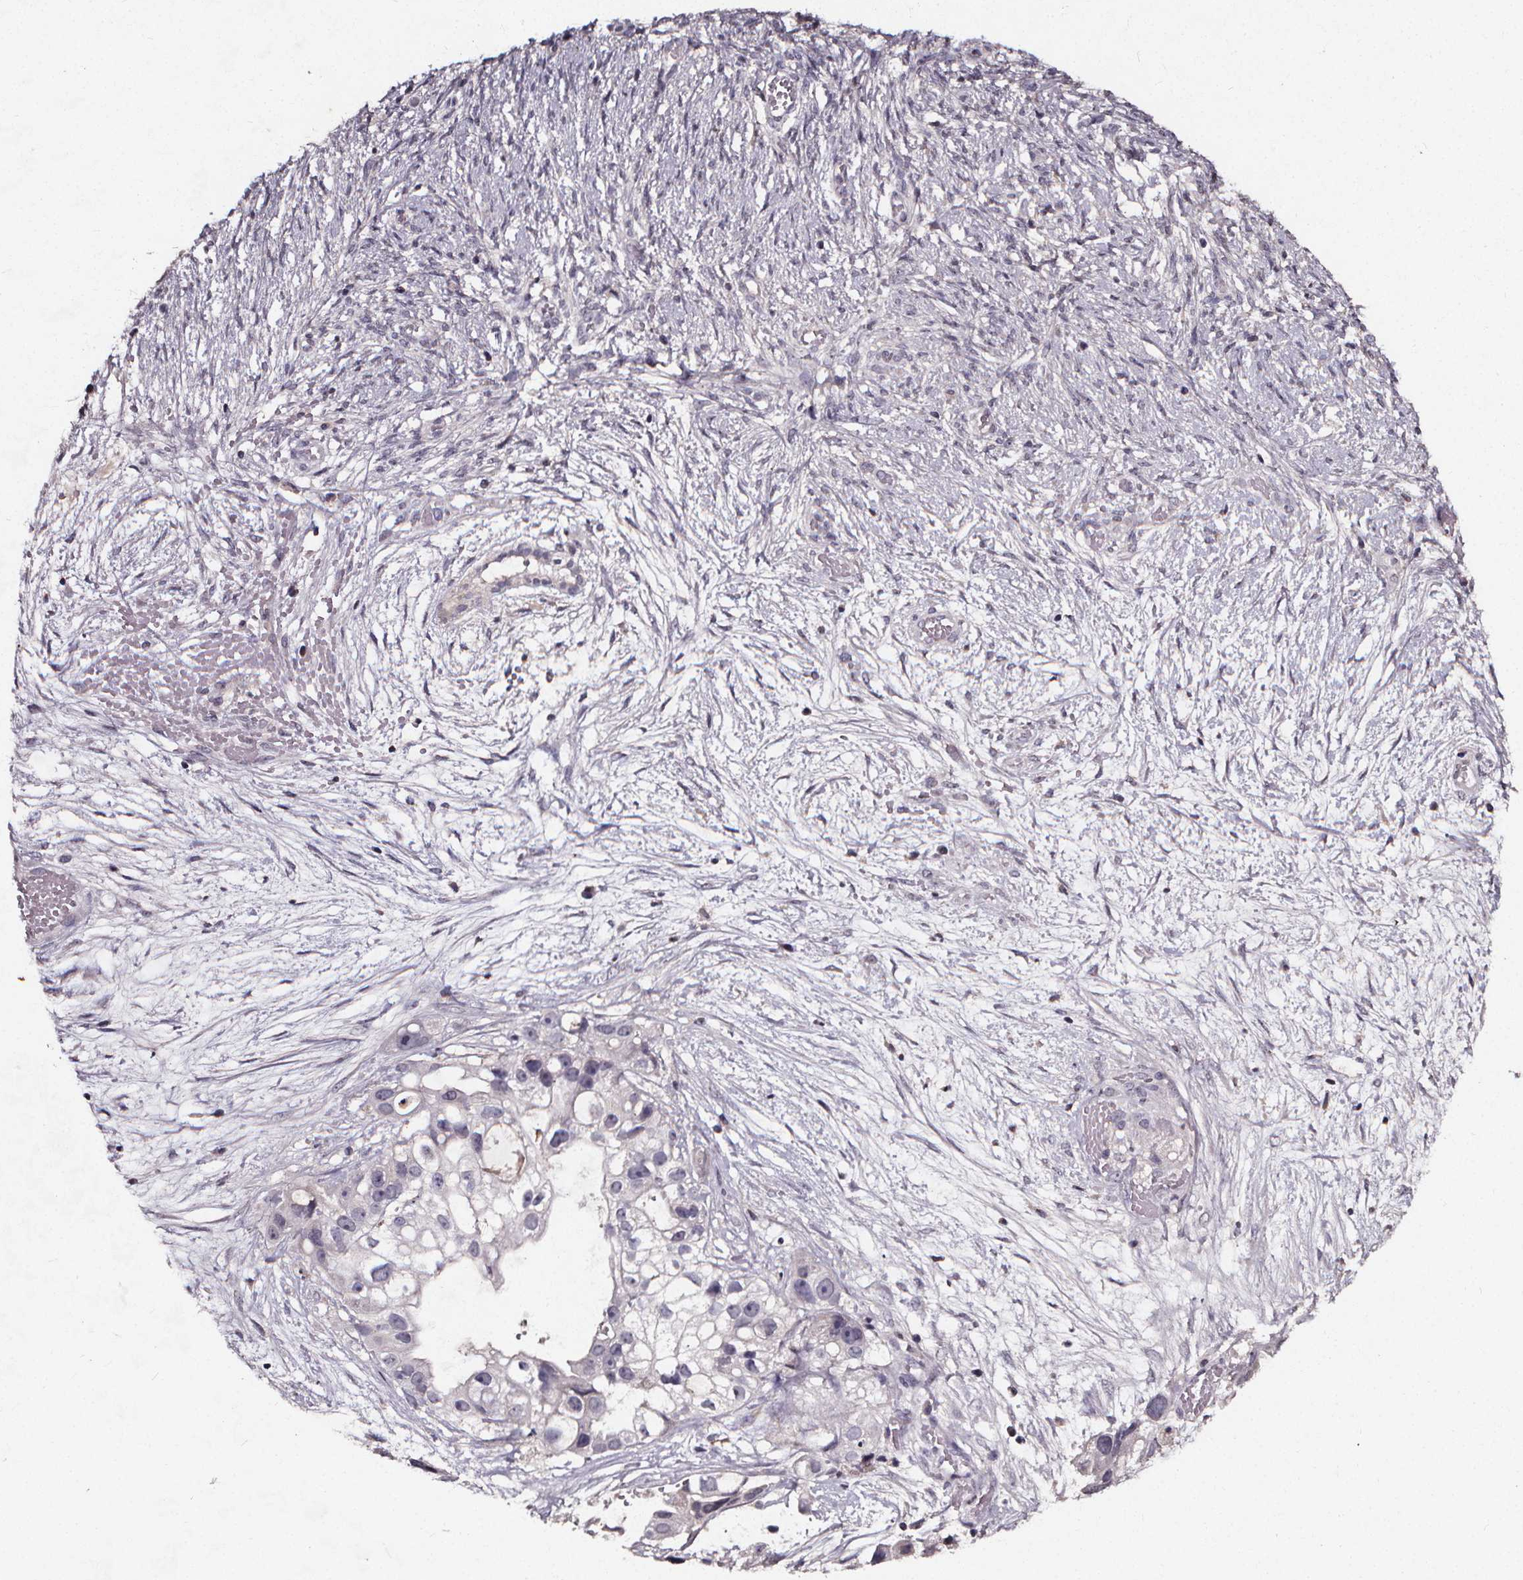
{"staining": {"intensity": "negative", "quantity": "none", "location": "none"}, "tissue": "ovarian cancer", "cell_type": "Tumor cells", "image_type": "cancer", "snomed": [{"axis": "morphology", "description": "Cystadenocarcinoma, serous, NOS"}, {"axis": "topography", "description": "Ovary"}], "caption": "Immunohistochemistry histopathology image of neoplastic tissue: human ovarian cancer (serous cystadenocarcinoma) stained with DAB (3,3'-diaminobenzidine) exhibits no significant protein expression in tumor cells.", "gene": "SPAG8", "patient": {"sex": "female", "age": 56}}